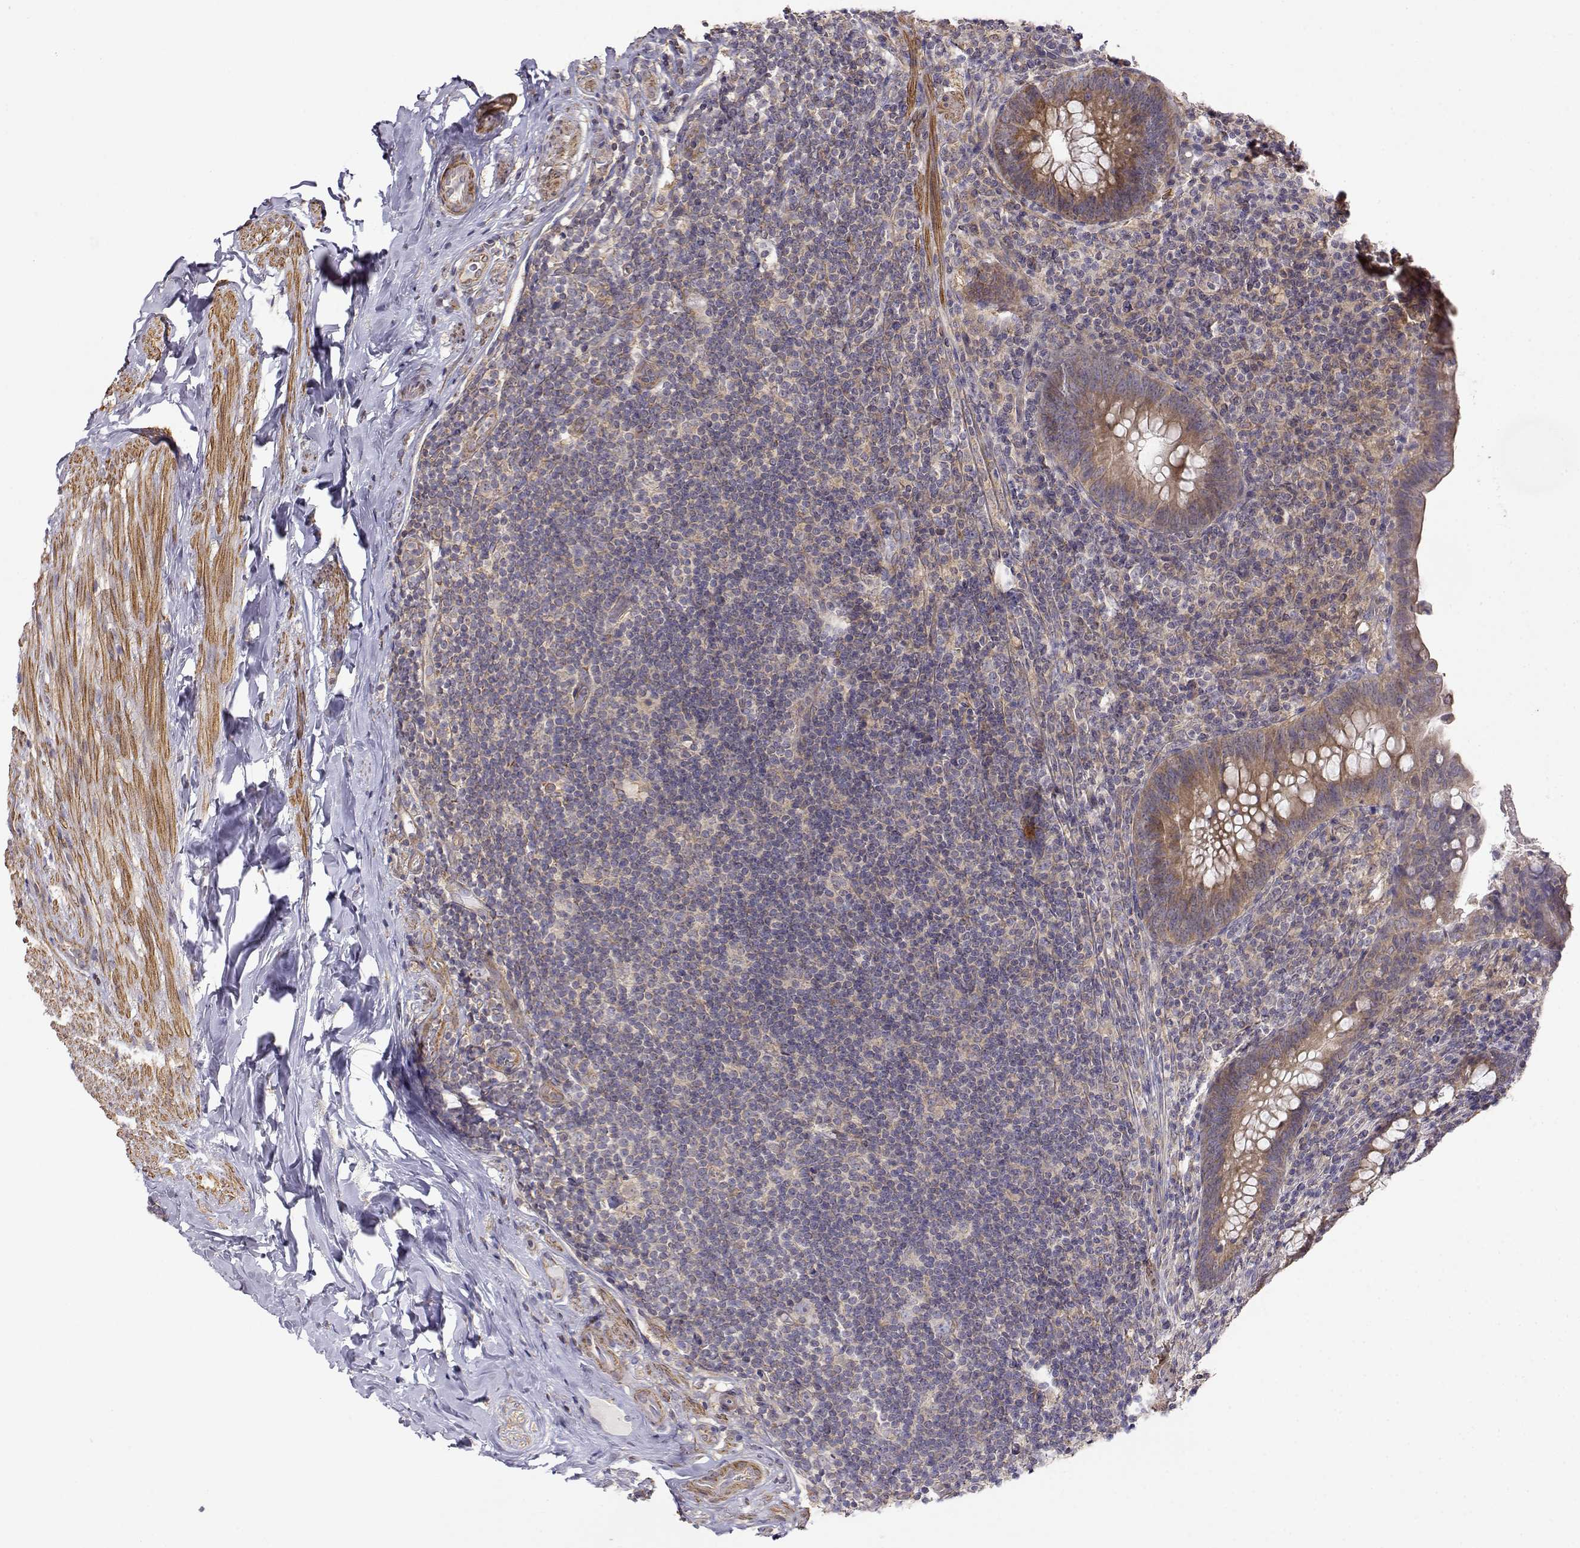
{"staining": {"intensity": "moderate", "quantity": ">75%", "location": "cytoplasmic/membranous"}, "tissue": "appendix", "cell_type": "Glandular cells", "image_type": "normal", "snomed": [{"axis": "morphology", "description": "Normal tissue, NOS"}, {"axis": "topography", "description": "Appendix"}], "caption": "Unremarkable appendix exhibits moderate cytoplasmic/membranous staining in about >75% of glandular cells The staining is performed using DAB brown chromogen to label protein expression. The nuclei are counter-stained blue using hematoxylin..", "gene": "PAIP1", "patient": {"sex": "male", "age": 47}}